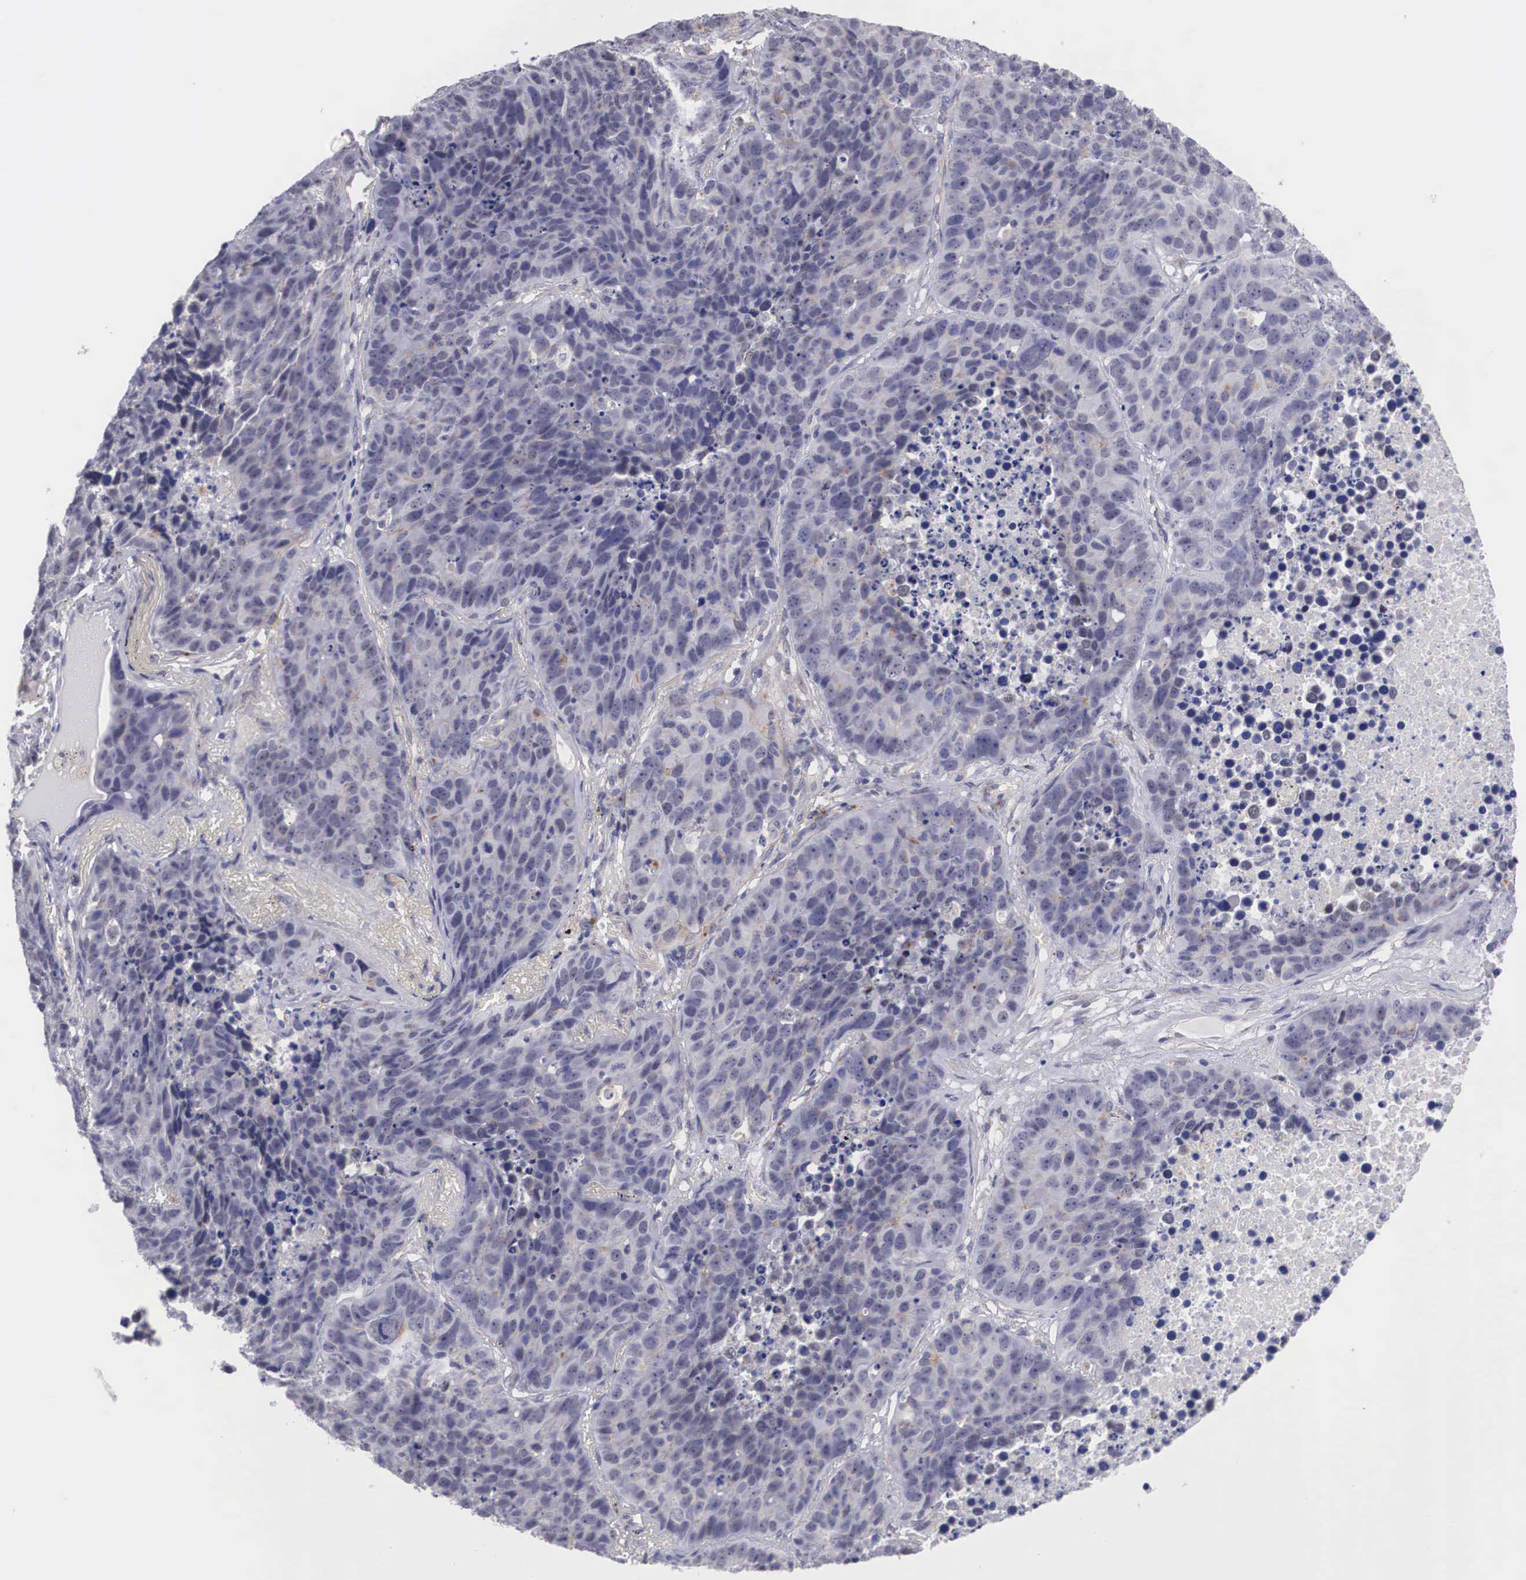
{"staining": {"intensity": "negative", "quantity": "none", "location": "none"}, "tissue": "lung cancer", "cell_type": "Tumor cells", "image_type": "cancer", "snomed": [{"axis": "morphology", "description": "Carcinoid, malignant, NOS"}, {"axis": "topography", "description": "Lung"}], "caption": "Immunohistochemical staining of lung cancer (malignant carcinoid) exhibits no significant positivity in tumor cells.", "gene": "NR4A2", "patient": {"sex": "male", "age": 60}}